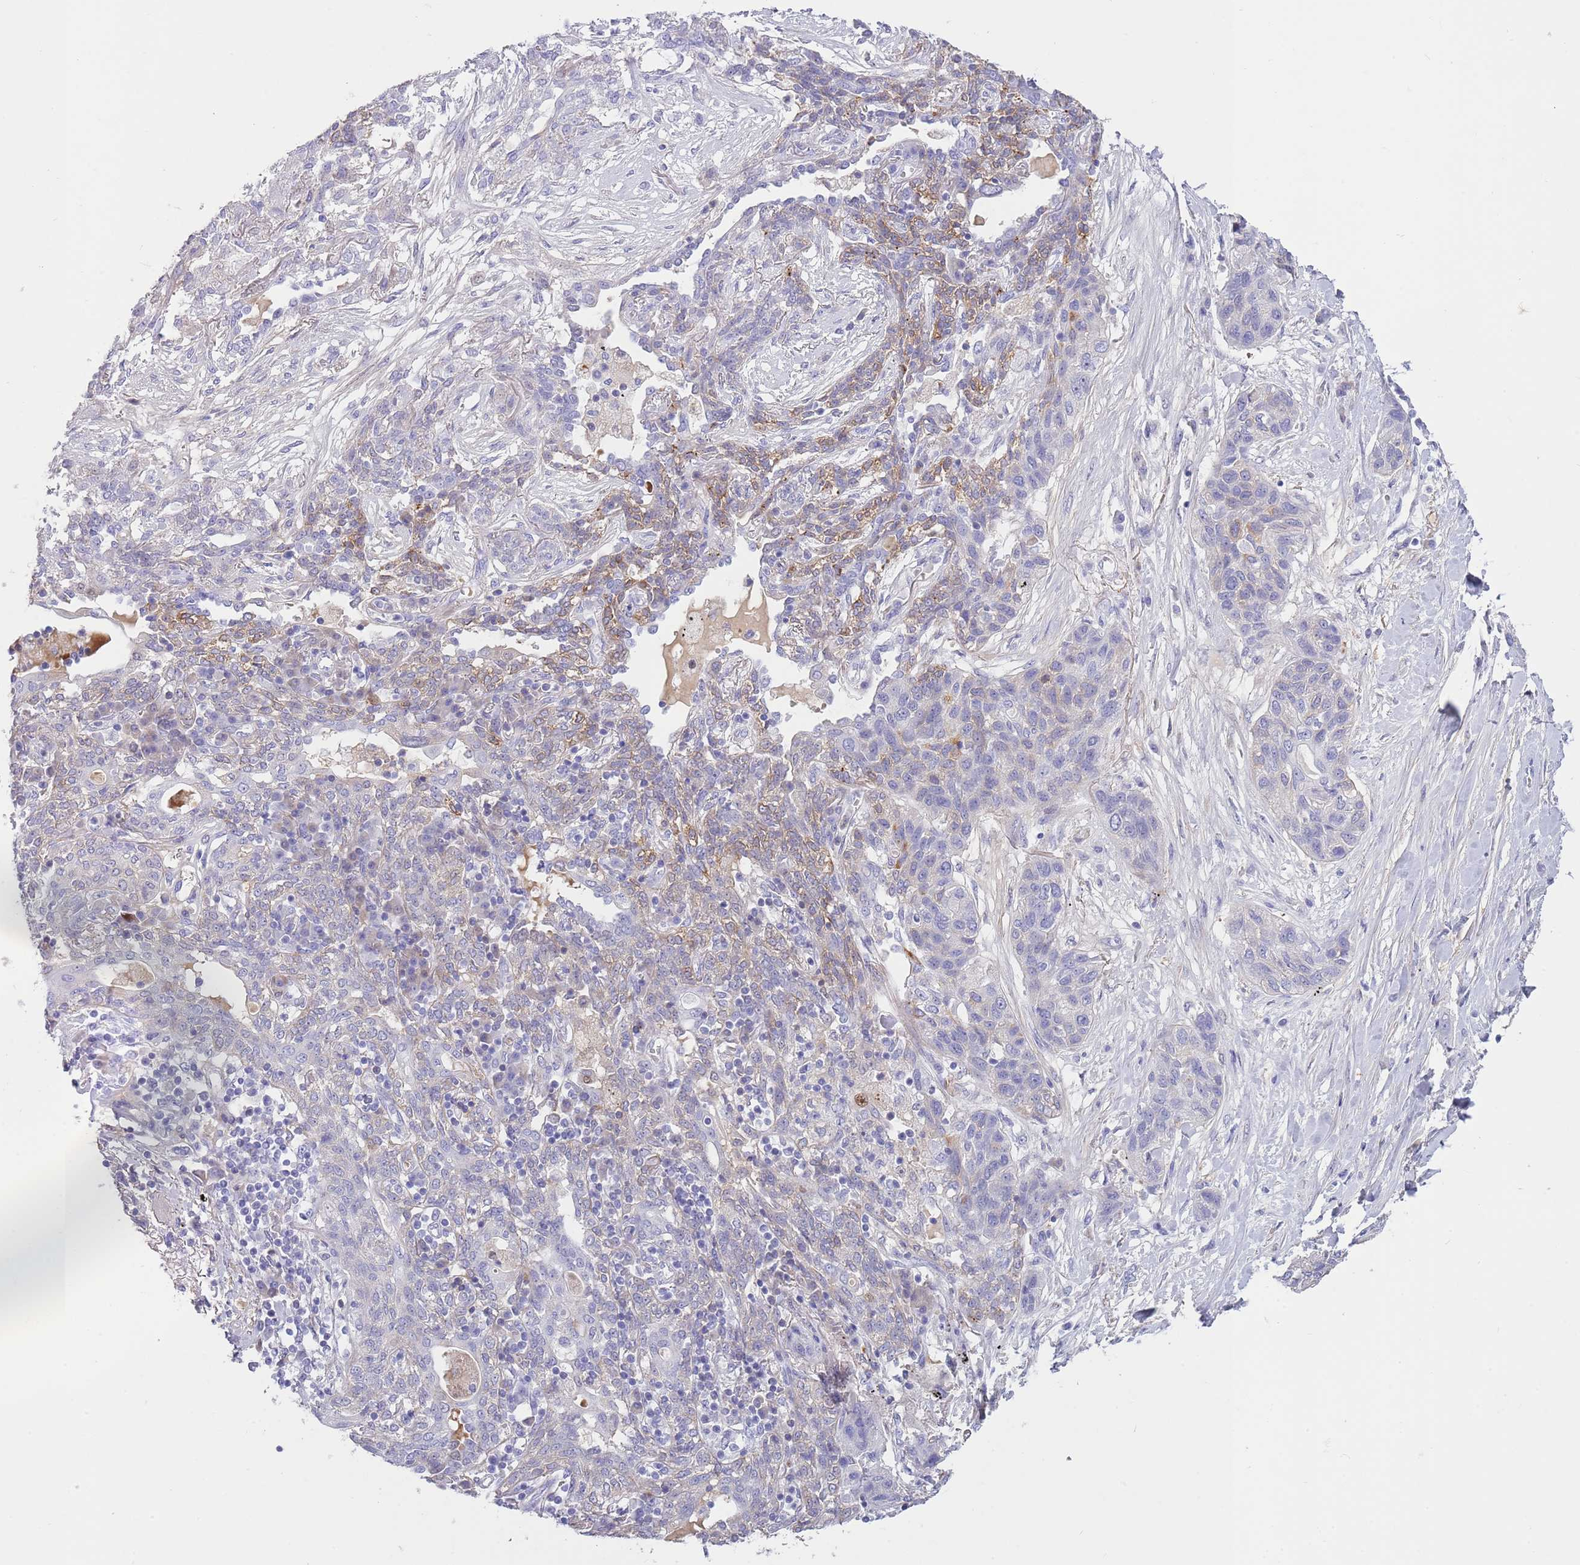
{"staining": {"intensity": "negative", "quantity": "none", "location": "none"}, "tissue": "lung cancer", "cell_type": "Tumor cells", "image_type": "cancer", "snomed": [{"axis": "morphology", "description": "Squamous cell carcinoma, NOS"}, {"axis": "topography", "description": "Lung"}], "caption": "The immunohistochemistry micrograph has no significant positivity in tumor cells of lung cancer tissue. (DAB (3,3'-diaminobenzidine) immunohistochemistry with hematoxylin counter stain).", "gene": "LEPROTL1", "patient": {"sex": "female", "age": 70}}